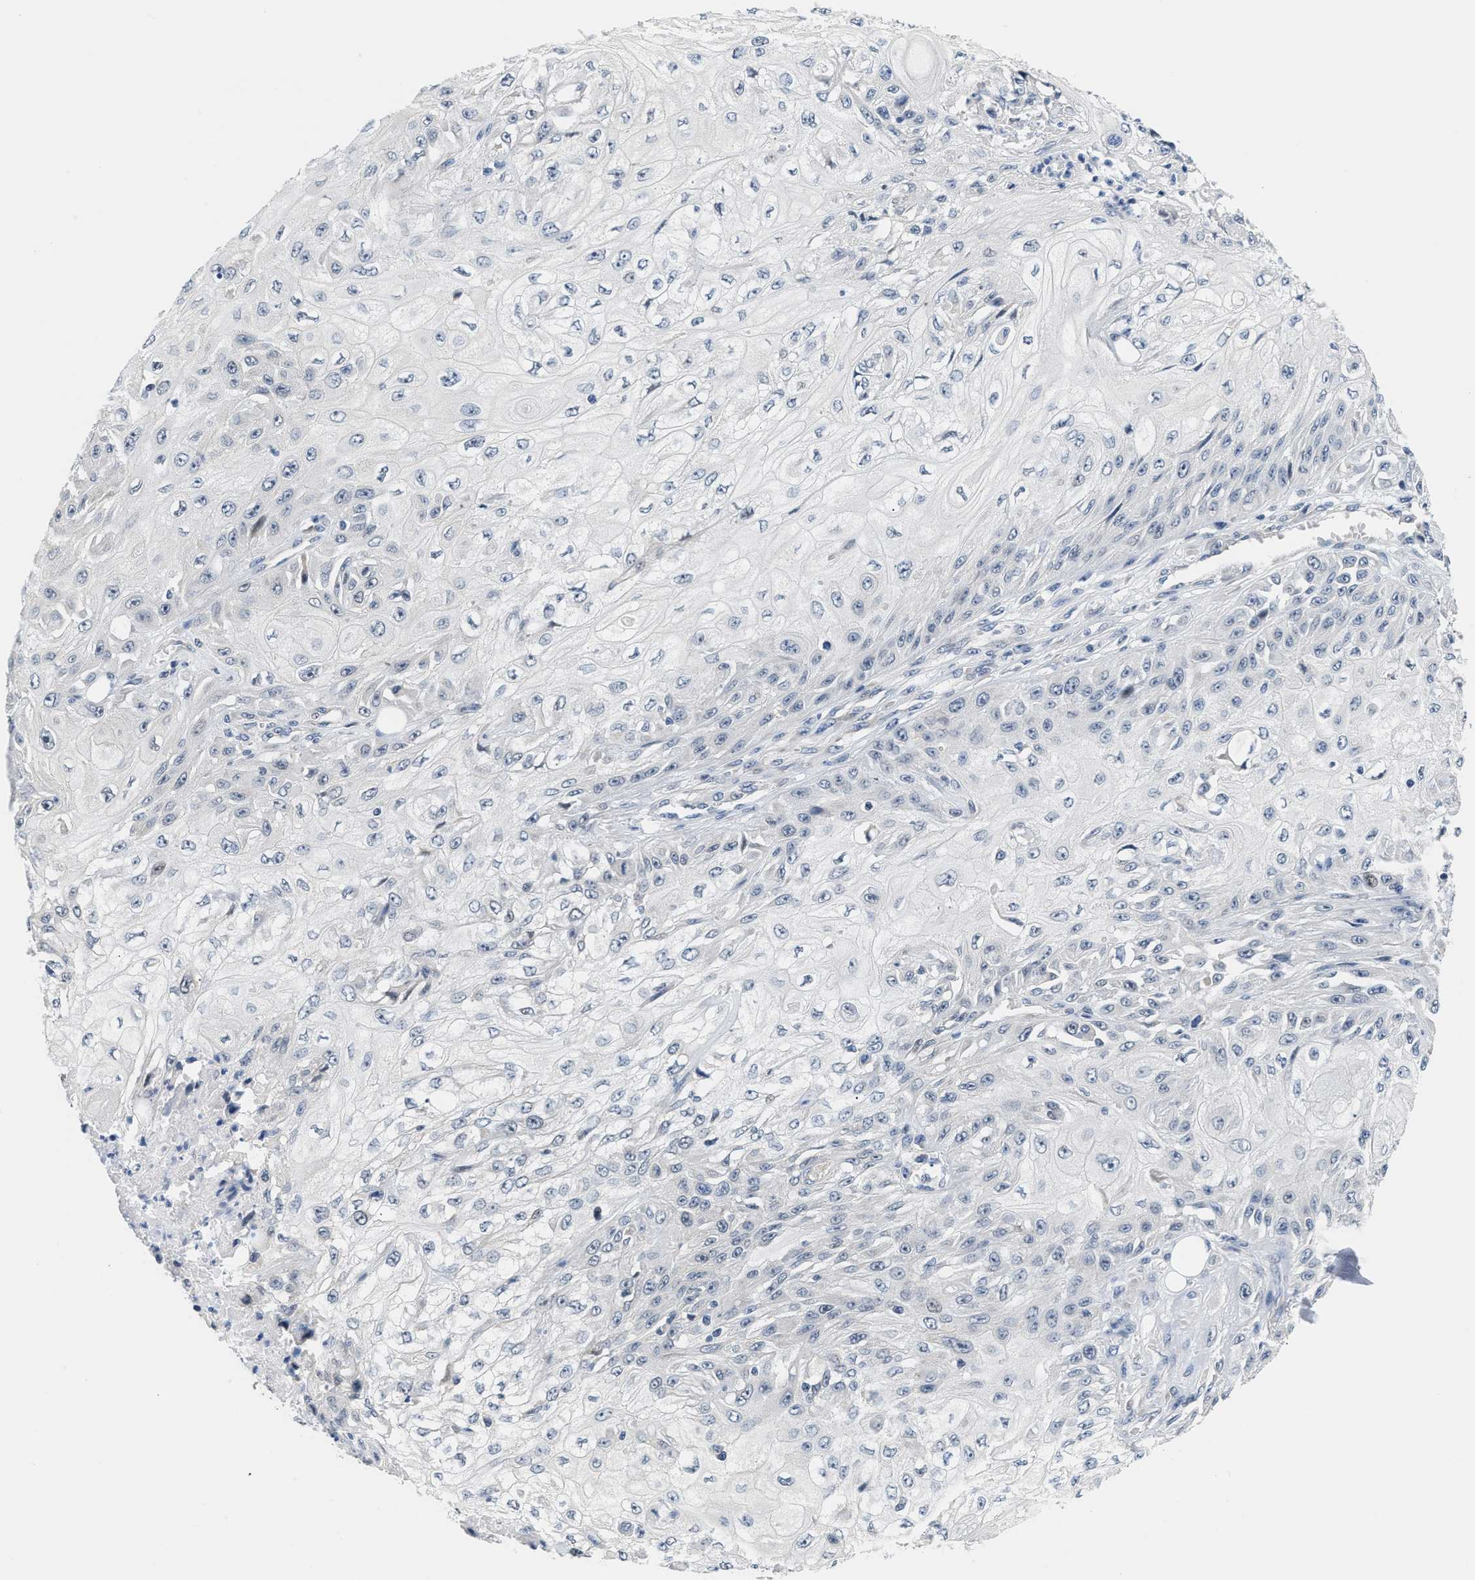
{"staining": {"intensity": "negative", "quantity": "none", "location": "none"}, "tissue": "skin cancer", "cell_type": "Tumor cells", "image_type": "cancer", "snomed": [{"axis": "morphology", "description": "Squamous cell carcinoma, NOS"}, {"axis": "morphology", "description": "Squamous cell carcinoma, metastatic, NOS"}, {"axis": "topography", "description": "Skin"}, {"axis": "topography", "description": "Lymph node"}], "caption": "IHC photomicrograph of neoplastic tissue: human skin cancer (squamous cell carcinoma) stained with DAB exhibits no significant protein expression in tumor cells.", "gene": "CLGN", "patient": {"sex": "male", "age": 75}}